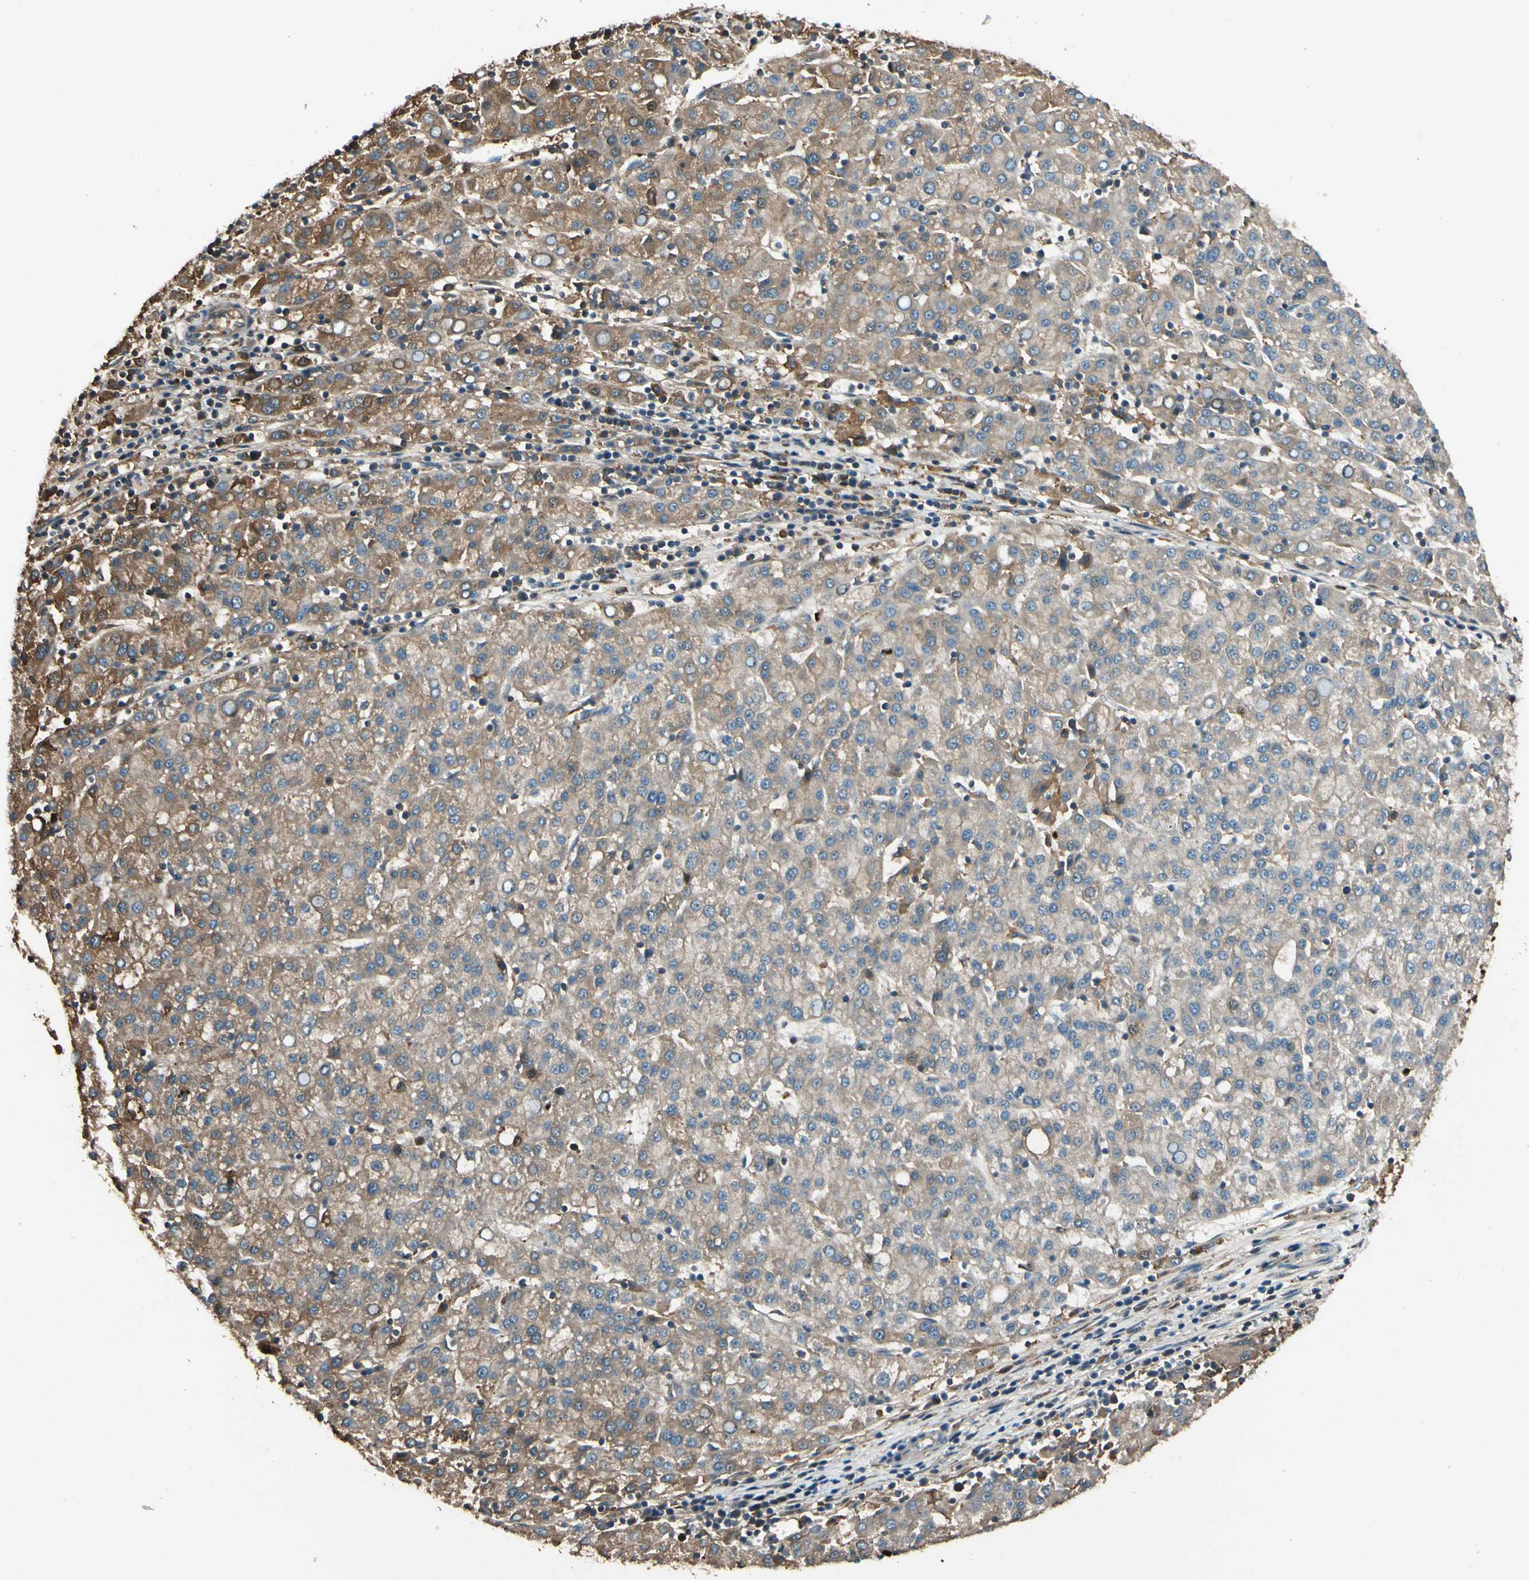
{"staining": {"intensity": "weak", "quantity": ">75%", "location": "cytoplasmic/membranous"}, "tissue": "liver cancer", "cell_type": "Tumor cells", "image_type": "cancer", "snomed": [{"axis": "morphology", "description": "Carcinoma, Hepatocellular, NOS"}, {"axis": "topography", "description": "Liver"}], "caption": "IHC of human liver cancer shows low levels of weak cytoplasmic/membranous staining in approximately >75% of tumor cells. (DAB IHC, brown staining for protein, blue staining for nuclei).", "gene": "STX11", "patient": {"sex": "female", "age": 58}}